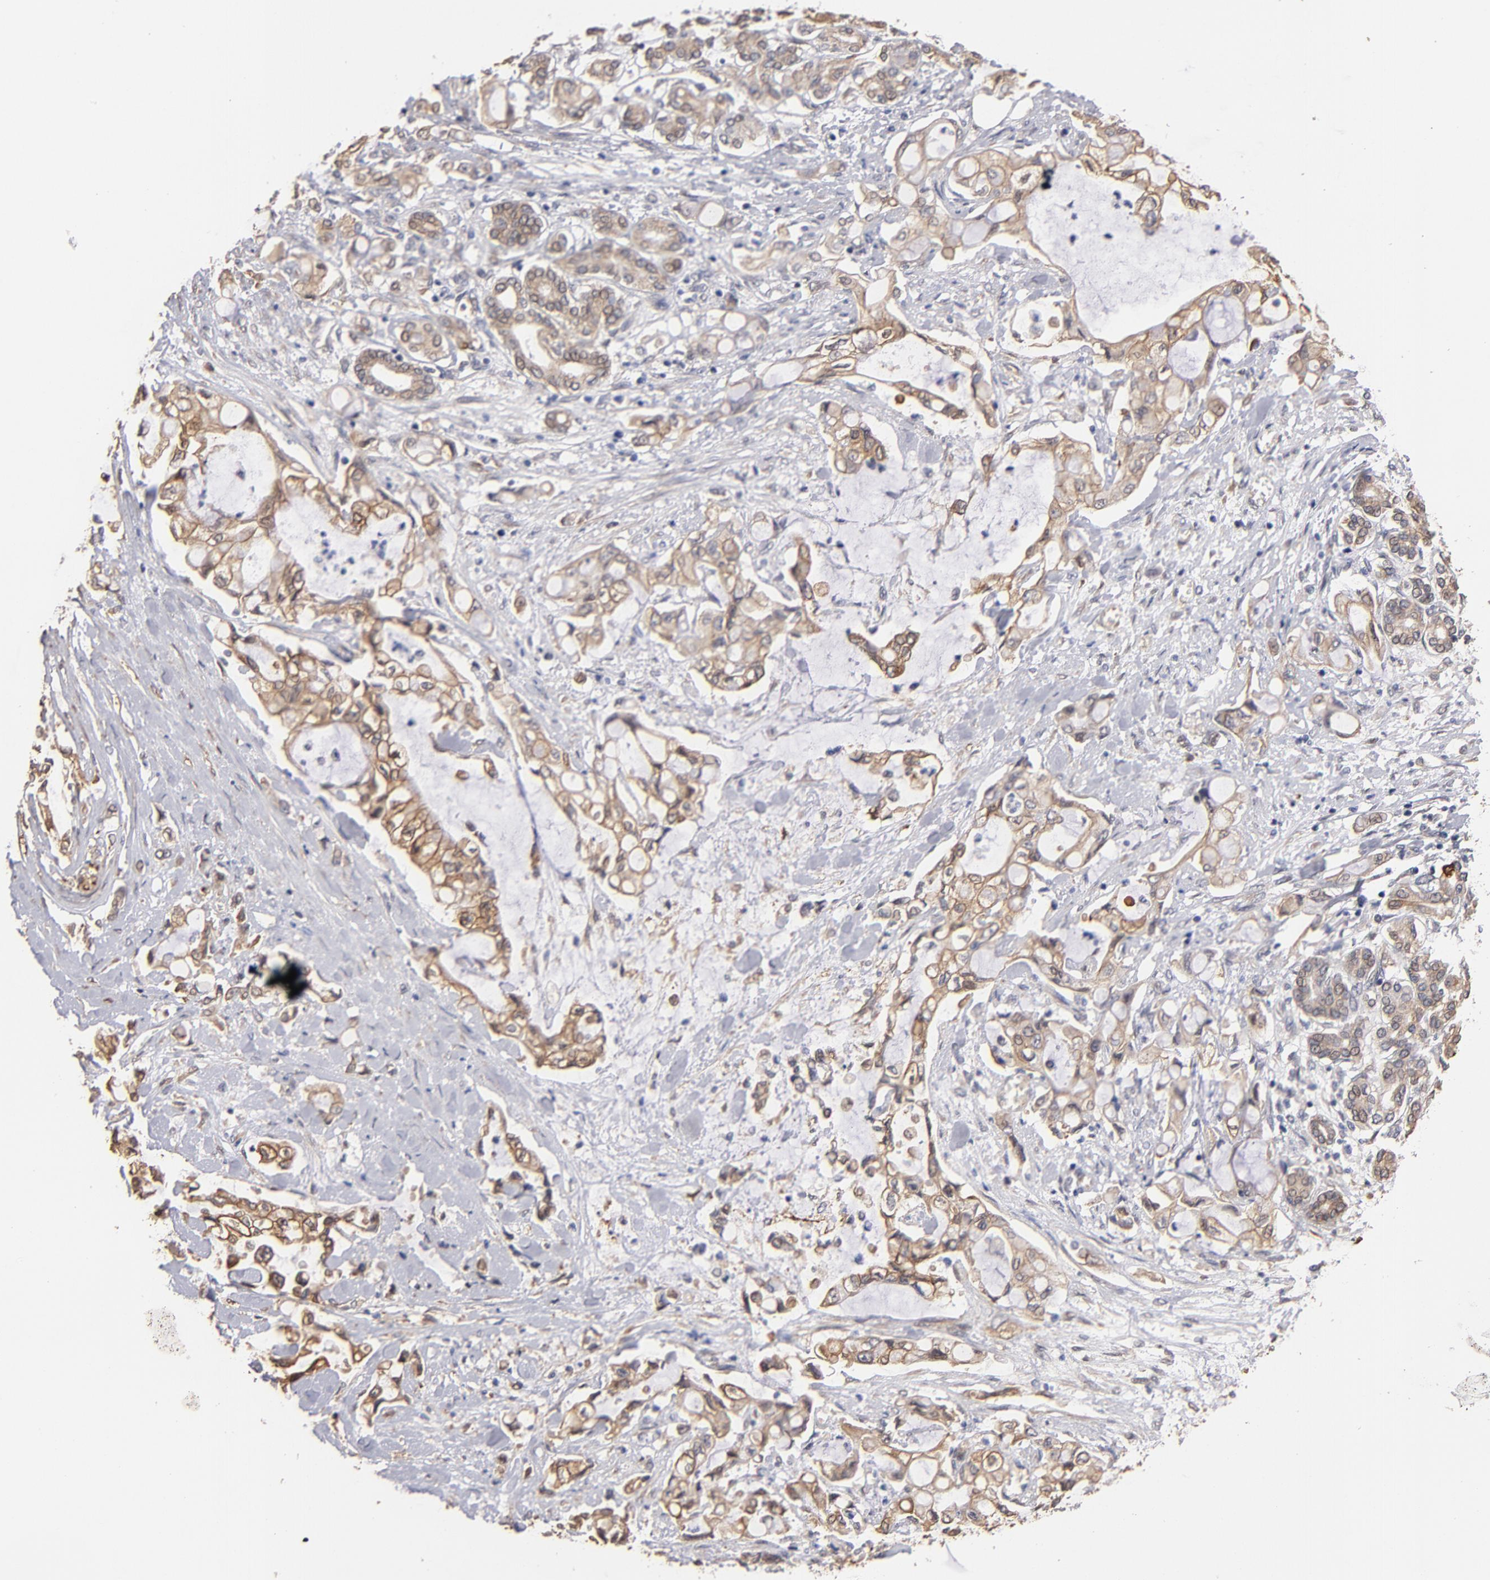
{"staining": {"intensity": "weak", "quantity": ">75%", "location": "cytoplasmic/membranous"}, "tissue": "pancreatic cancer", "cell_type": "Tumor cells", "image_type": "cancer", "snomed": [{"axis": "morphology", "description": "Adenocarcinoma, NOS"}, {"axis": "topography", "description": "Pancreas"}], "caption": "A brown stain shows weak cytoplasmic/membranous positivity of a protein in human pancreatic adenocarcinoma tumor cells.", "gene": "PGRMC1", "patient": {"sex": "female", "age": 70}}